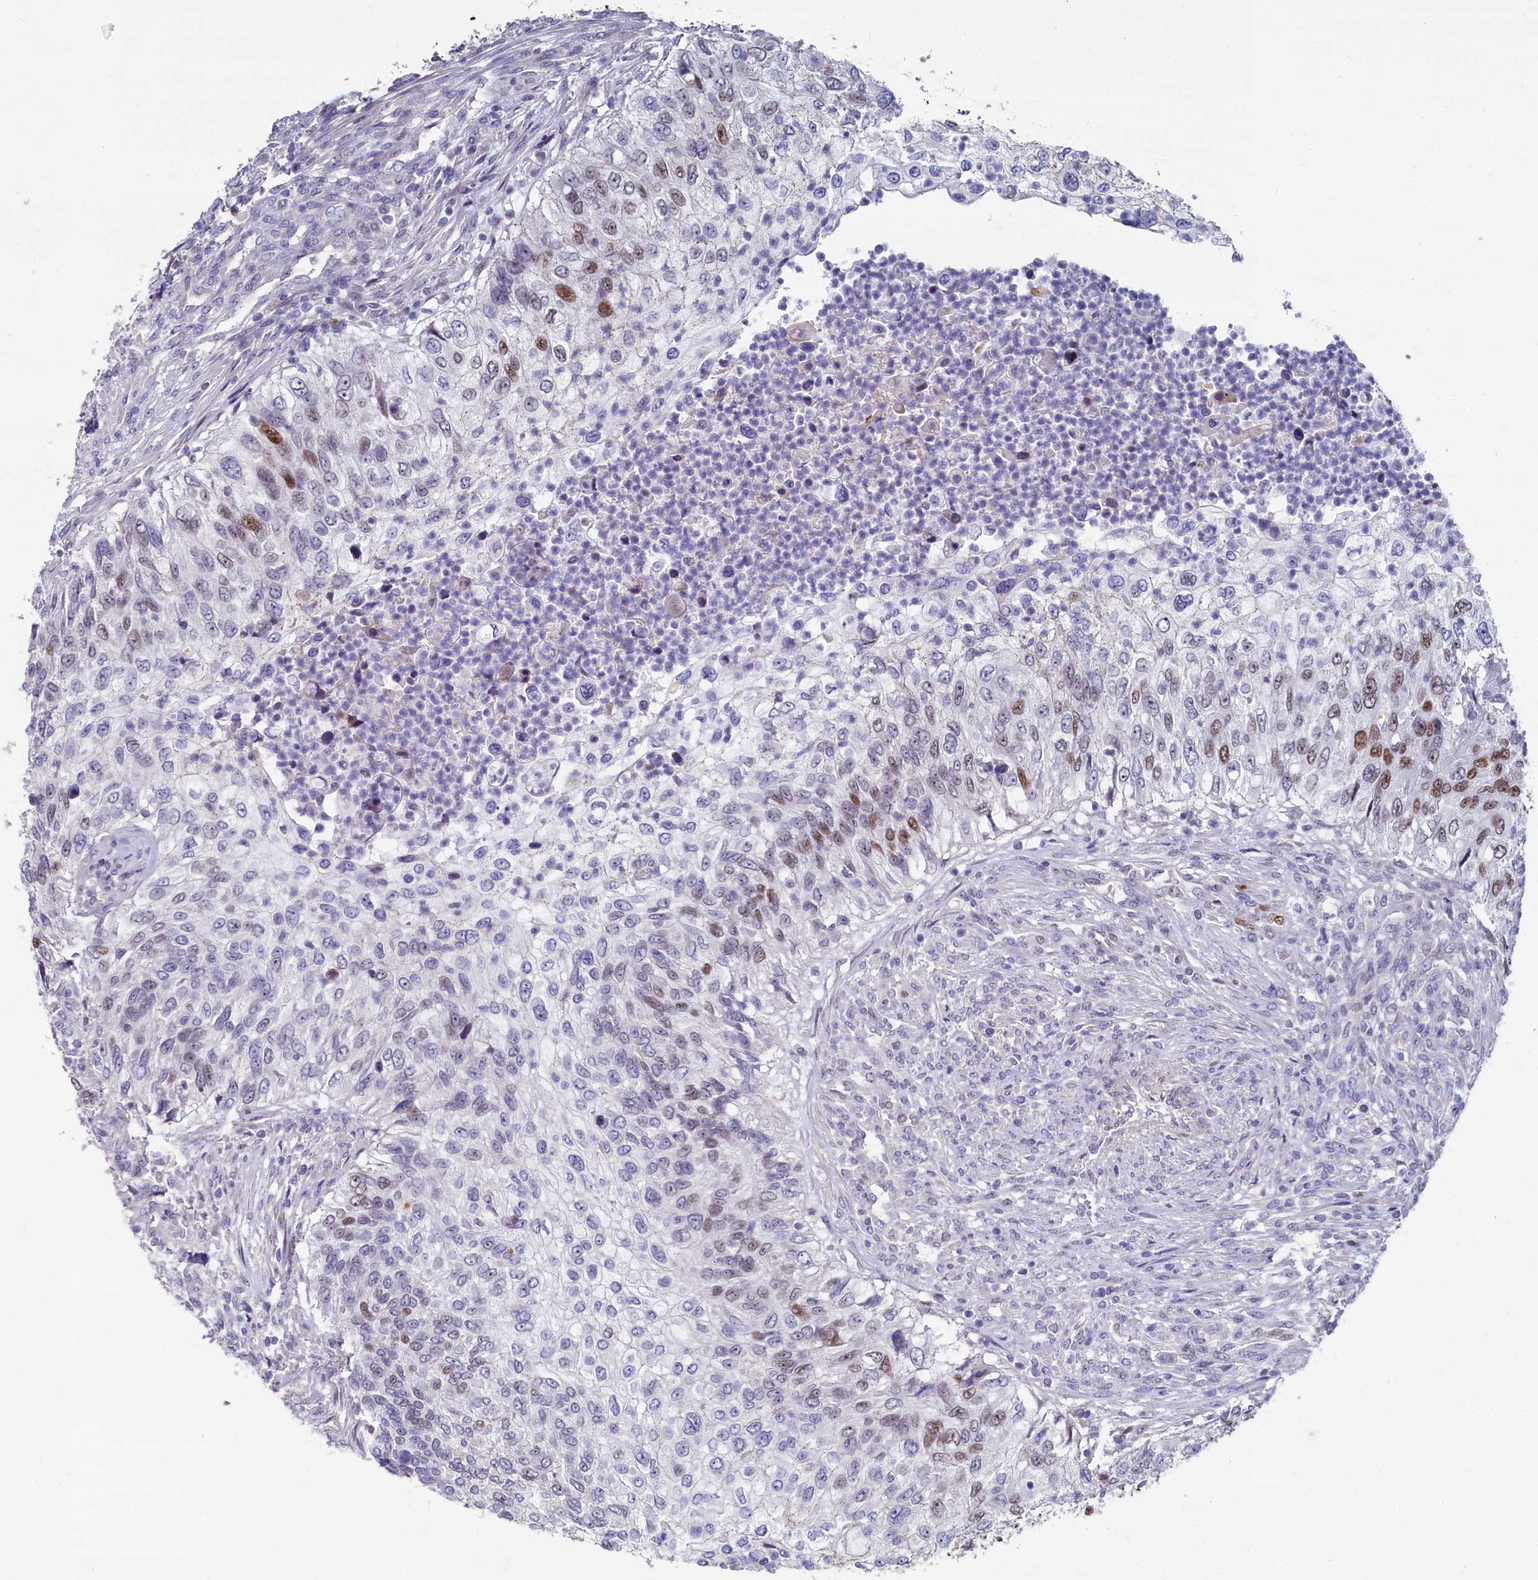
{"staining": {"intensity": "moderate", "quantity": "25%-75%", "location": "nuclear"}, "tissue": "urothelial cancer", "cell_type": "Tumor cells", "image_type": "cancer", "snomed": [{"axis": "morphology", "description": "Urothelial carcinoma, High grade"}, {"axis": "topography", "description": "Urinary bladder"}], "caption": "Moderate nuclear expression is present in about 25%-75% of tumor cells in high-grade urothelial carcinoma.", "gene": "ASXL3", "patient": {"sex": "female", "age": 60}}